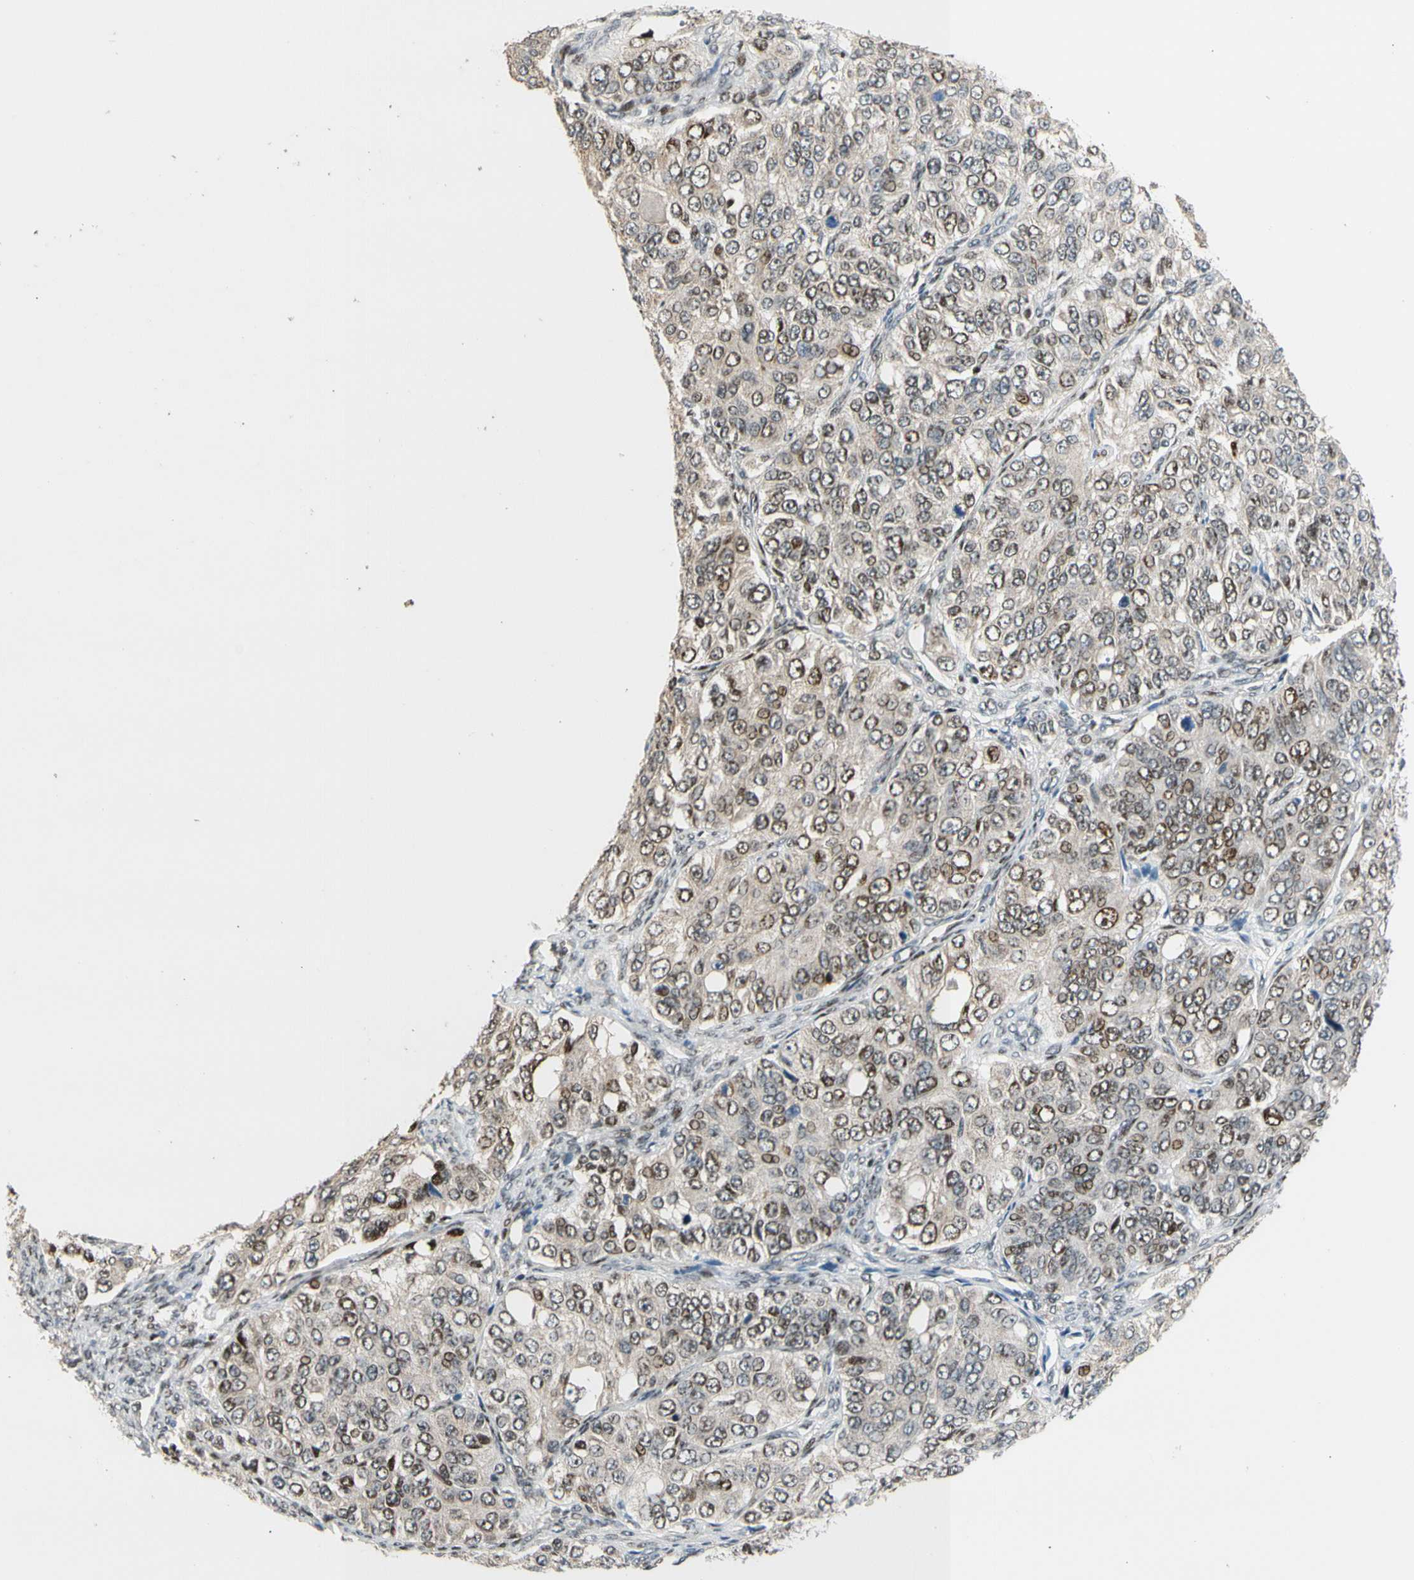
{"staining": {"intensity": "moderate", "quantity": "<25%", "location": "nuclear"}, "tissue": "ovarian cancer", "cell_type": "Tumor cells", "image_type": "cancer", "snomed": [{"axis": "morphology", "description": "Carcinoma, endometroid"}, {"axis": "topography", "description": "Ovary"}], "caption": "This histopathology image reveals IHC staining of ovarian endometroid carcinoma, with low moderate nuclear positivity in about <25% of tumor cells.", "gene": "ZNF184", "patient": {"sex": "female", "age": 51}}